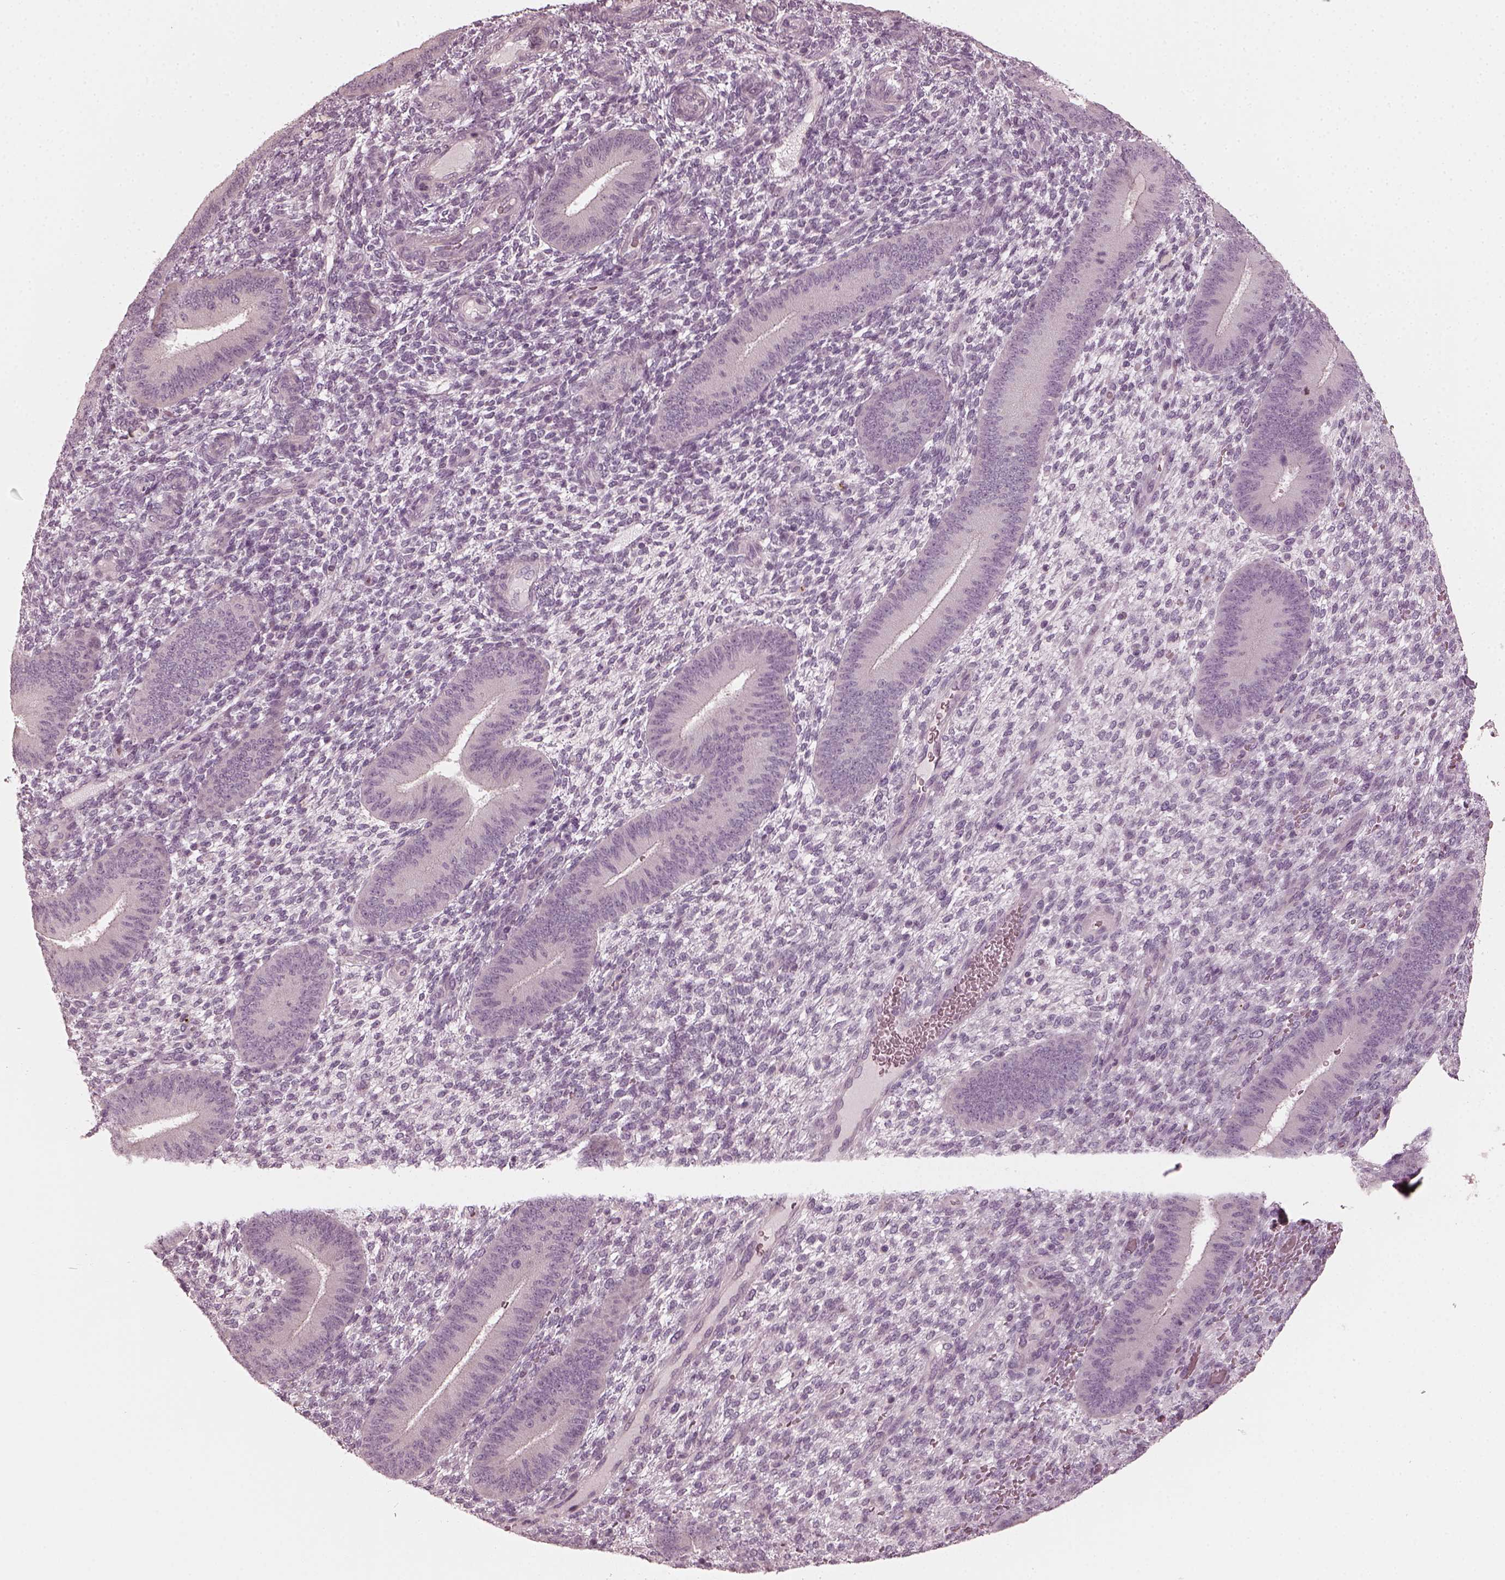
{"staining": {"intensity": "negative", "quantity": "none", "location": "none"}, "tissue": "endometrium", "cell_type": "Cells in endometrial stroma", "image_type": "normal", "snomed": [{"axis": "morphology", "description": "Normal tissue, NOS"}, {"axis": "topography", "description": "Endometrium"}], "caption": "A high-resolution micrograph shows IHC staining of benign endometrium, which exhibits no significant staining in cells in endometrial stroma. Nuclei are stained in blue.", "gene": "CHIT1", "patient": {"sex": "female", "age": 39}}